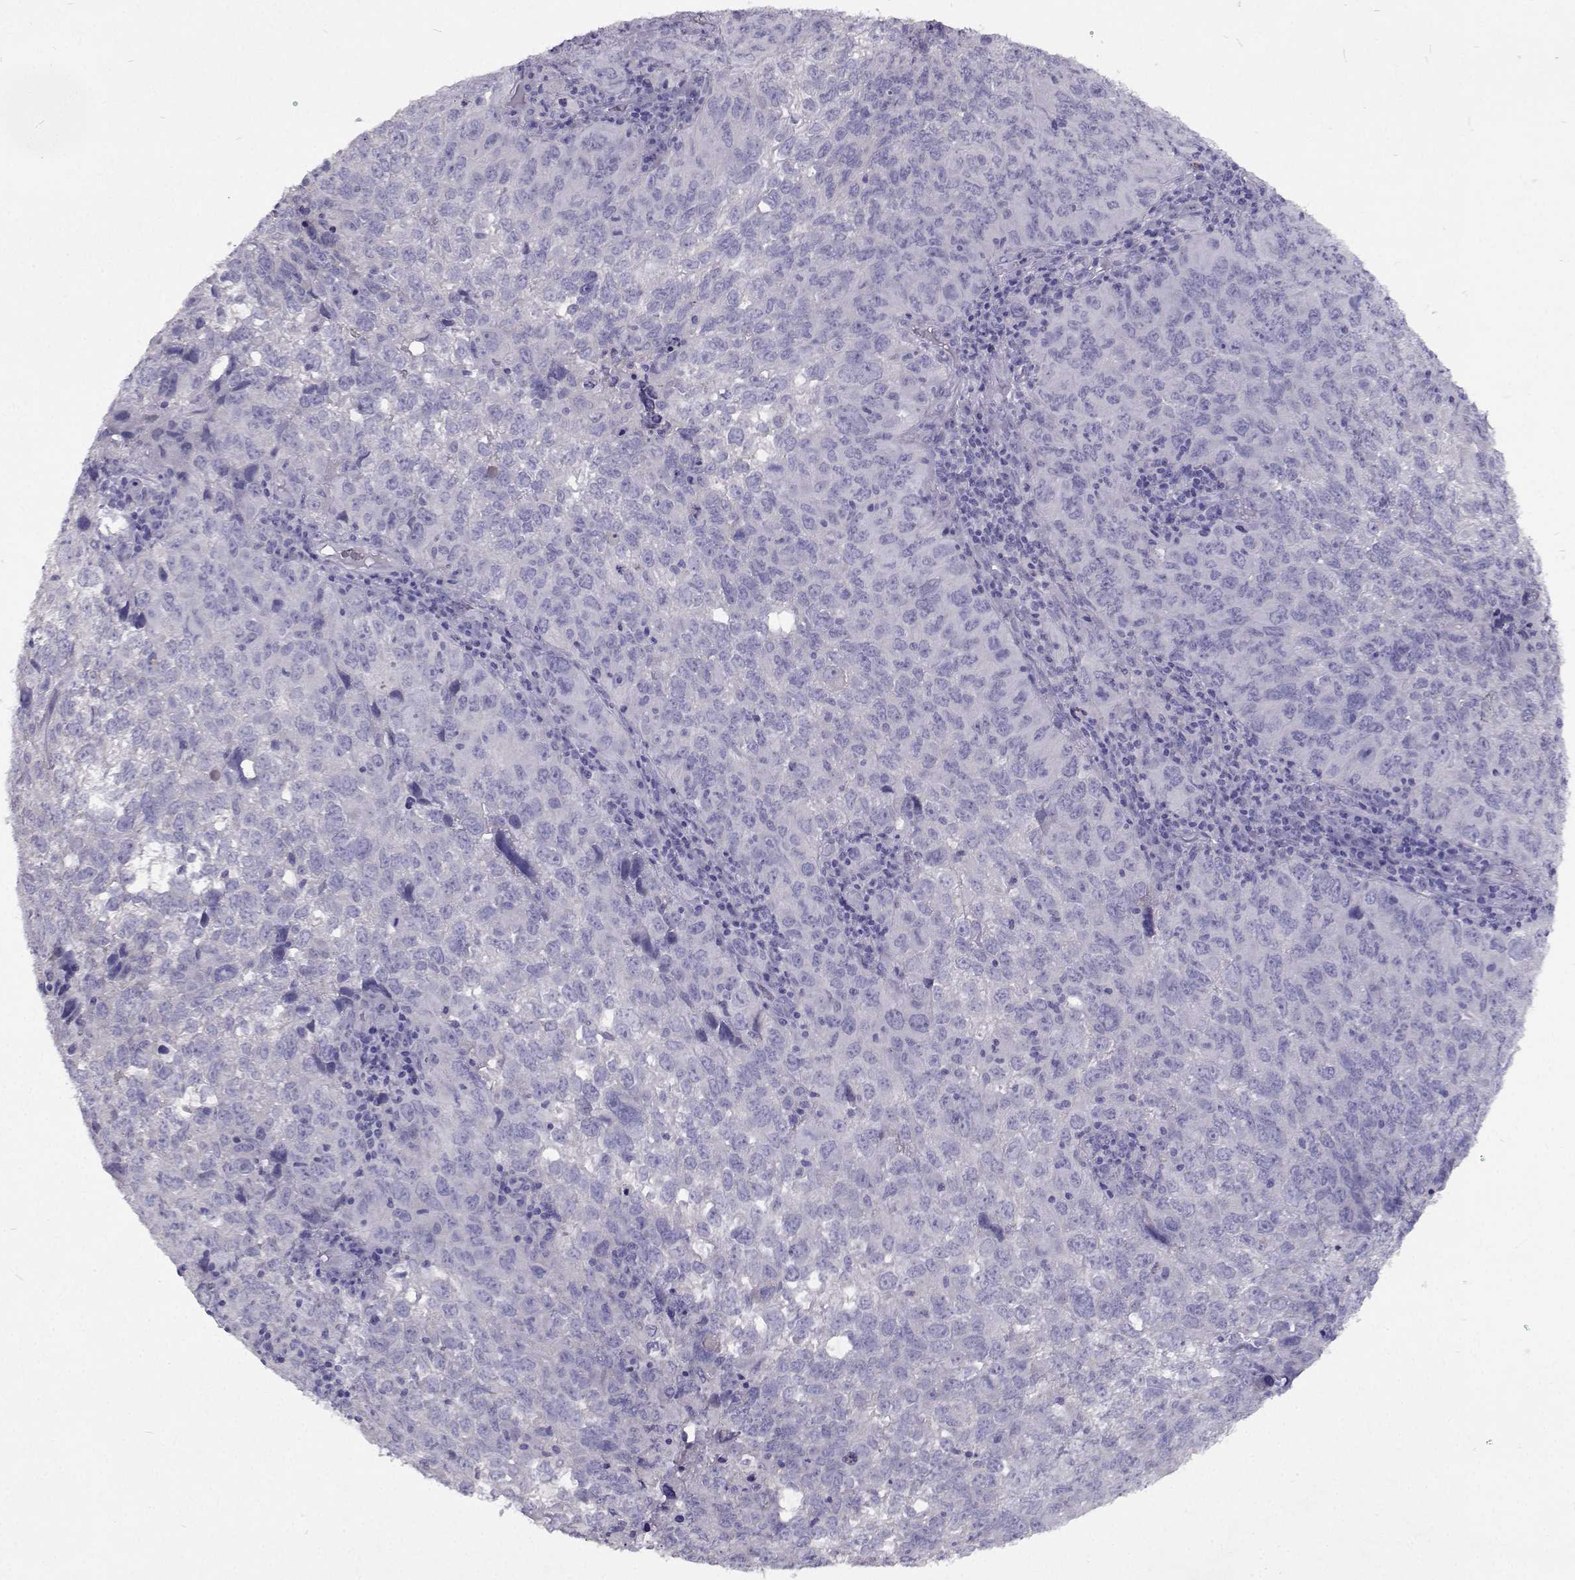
{"staining": {"intensity": "negative", "quantity": "none", "location": "none"}, "tissue": "cervical cancer", "cell_type": "Tumor cells", "image_type": "cancer", "snomed": [{"axis": "morphology", "description": "Squamous cell carcinoma, NOS"}, {"axis": "topography", "description": "Cervix"}], "caption": "Photomicrograph shows no significant protein staining in tumor cells of cervical squamous cell carcinoma.", "gene": "CFAP44", "patient": {"sex": "female", "age": 55}}